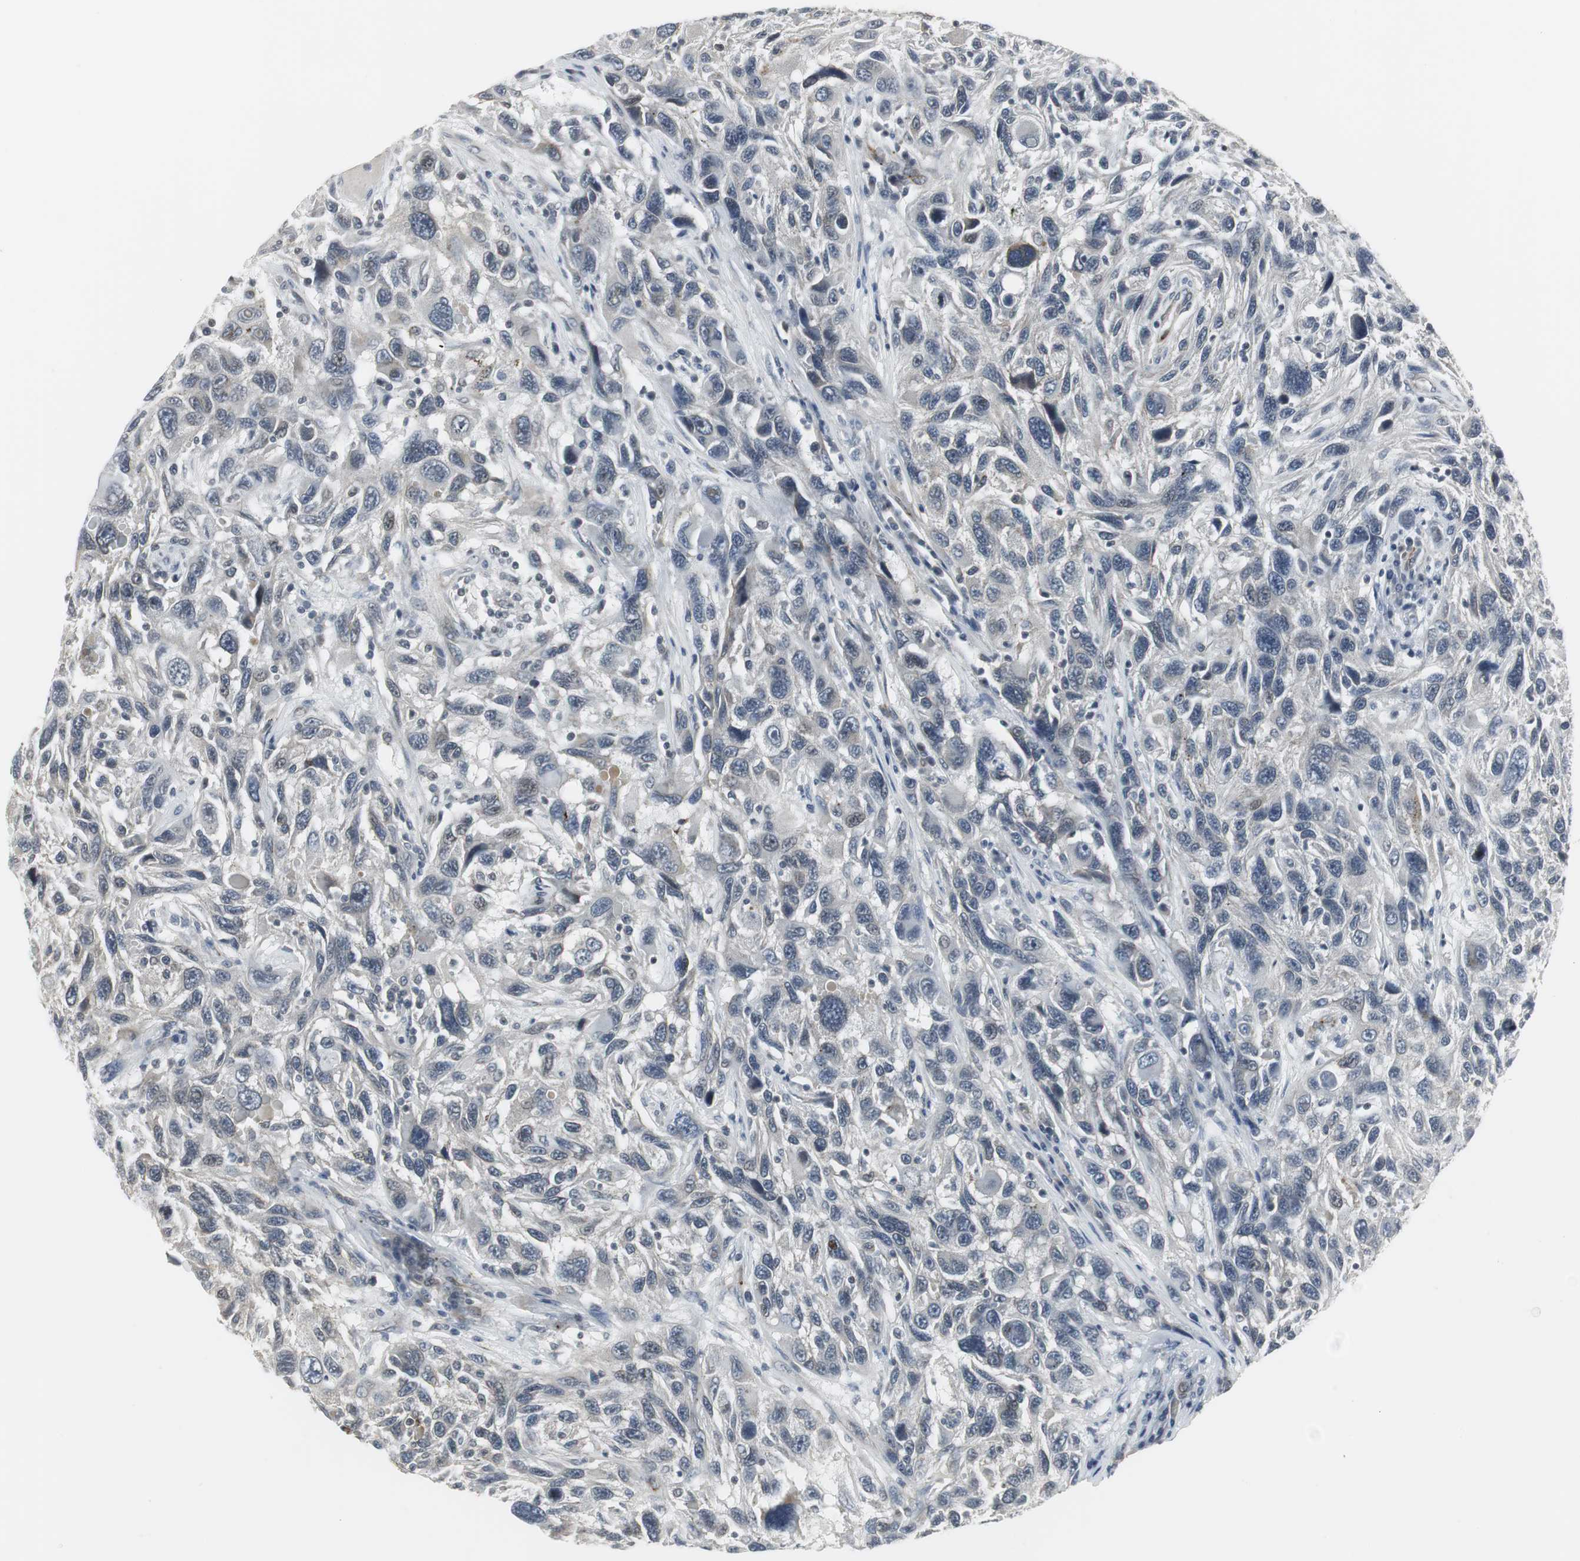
{"staining": {"intensity": "negative", "quantity": "none", "location": "none"}, "tissue": "melanoma", "cell_type": "Tumor cells", "image_type": "cancer", "snomed": [{"axis": "morphology", "description": "Malignant melanoma, NOS"}, {"axis": "topography", "description": "Skin"}], "caption": "IHC histopathology image of neoplastic tissue: melanoma stained with DAB exhibits no significant protein staining in tumor cells. (Brightfield microscopy of DAB (3,3'-diaminobenzidine) immunohistochemistry (IHC) at high magnification).", "gene": "SCYL3", "patient": {"sex": "male", "age": 53}}